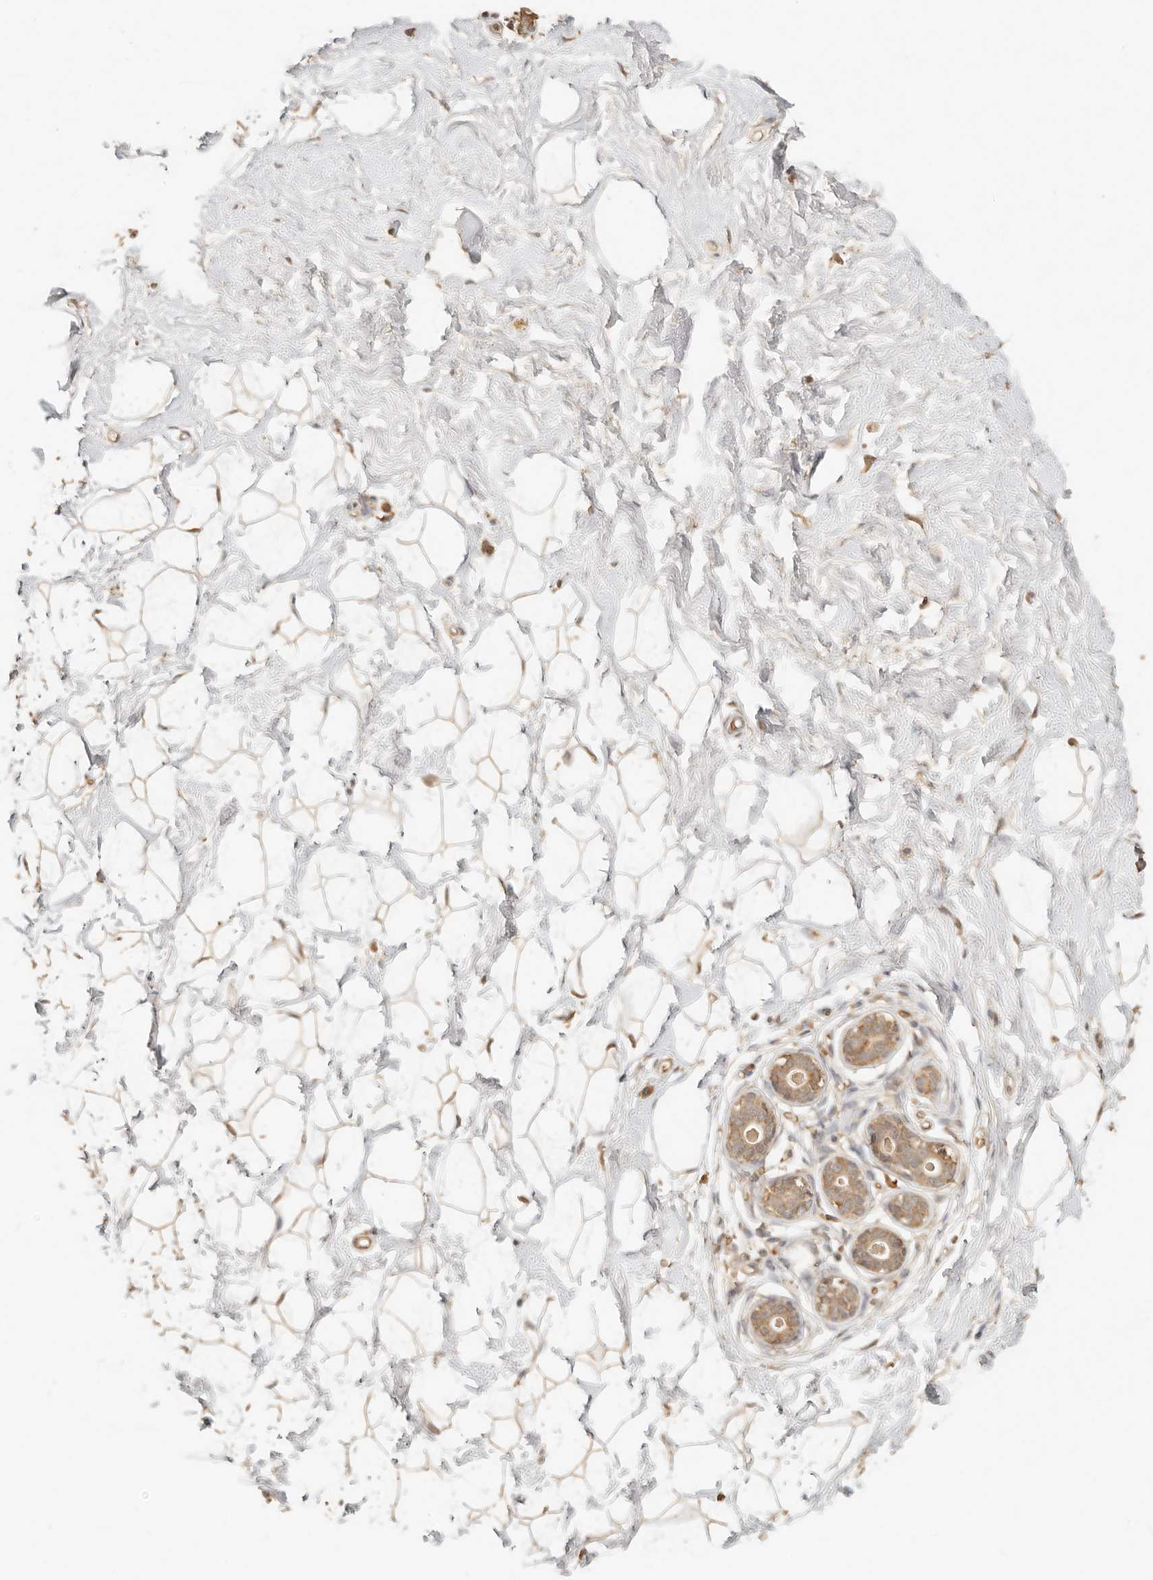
{"staining": {"intensity": "moderate", "quantity": "25%-75%", "location": "cytoplasmic/membranous"}, "tissue": "breast", "cell_type": "Adipocytes", "image_type": "normal", "snomed": [{"axis": "morphology", "description": "Normal tissue, NOS"}, {"axis": "morphology", "description": "Adenoma, NOS"}, {"axis": "topography", "description": "Breast"}], "caption": "Immunohistochemistry histopathology image of normal breast stained for a protein (brown), which exhibits medium levels of moderate cytoplasmic/membranous positivity in about 25%-75% of adipocytes.", "gene": "INTS11", "patient": {"sex": "female", "age": 23}}